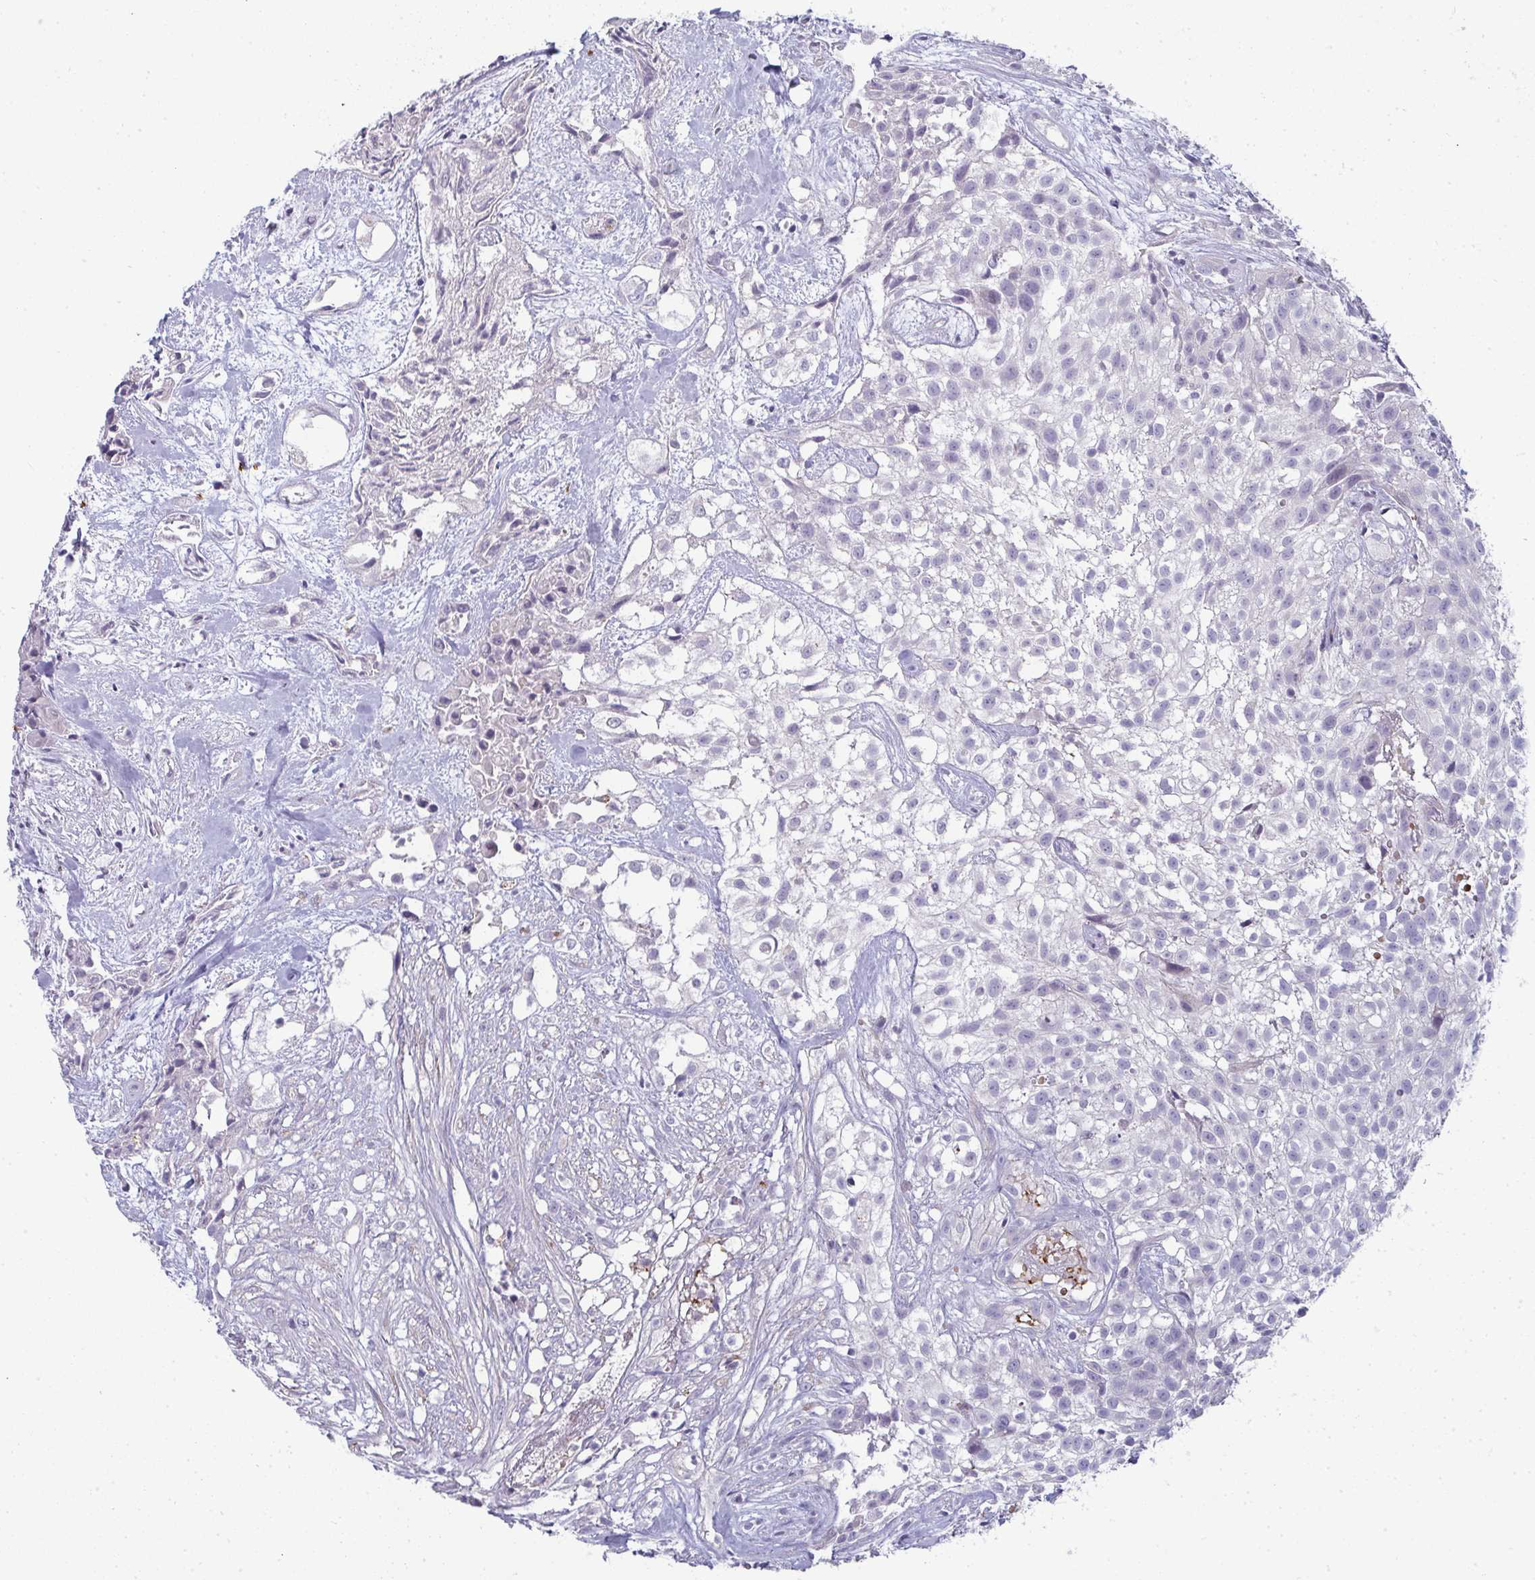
{"staining": {"intensity": "negative", "quantity": "none", "location": "none"}, "tissue": "urothelial cancer", "cell_type": "Tumor cells", "image_type": "cancer", "snomed": [{"axis": "morphology", "description": "Urothelial carcinoma, High grade"}, {"axis": "topography", "description": "Urinary bladder"}], "caption": "There is no significant positivity in tumor cells of urothelial cancer.", "gene": "SHB", "patient": {"sex": "male", "age": 56}}